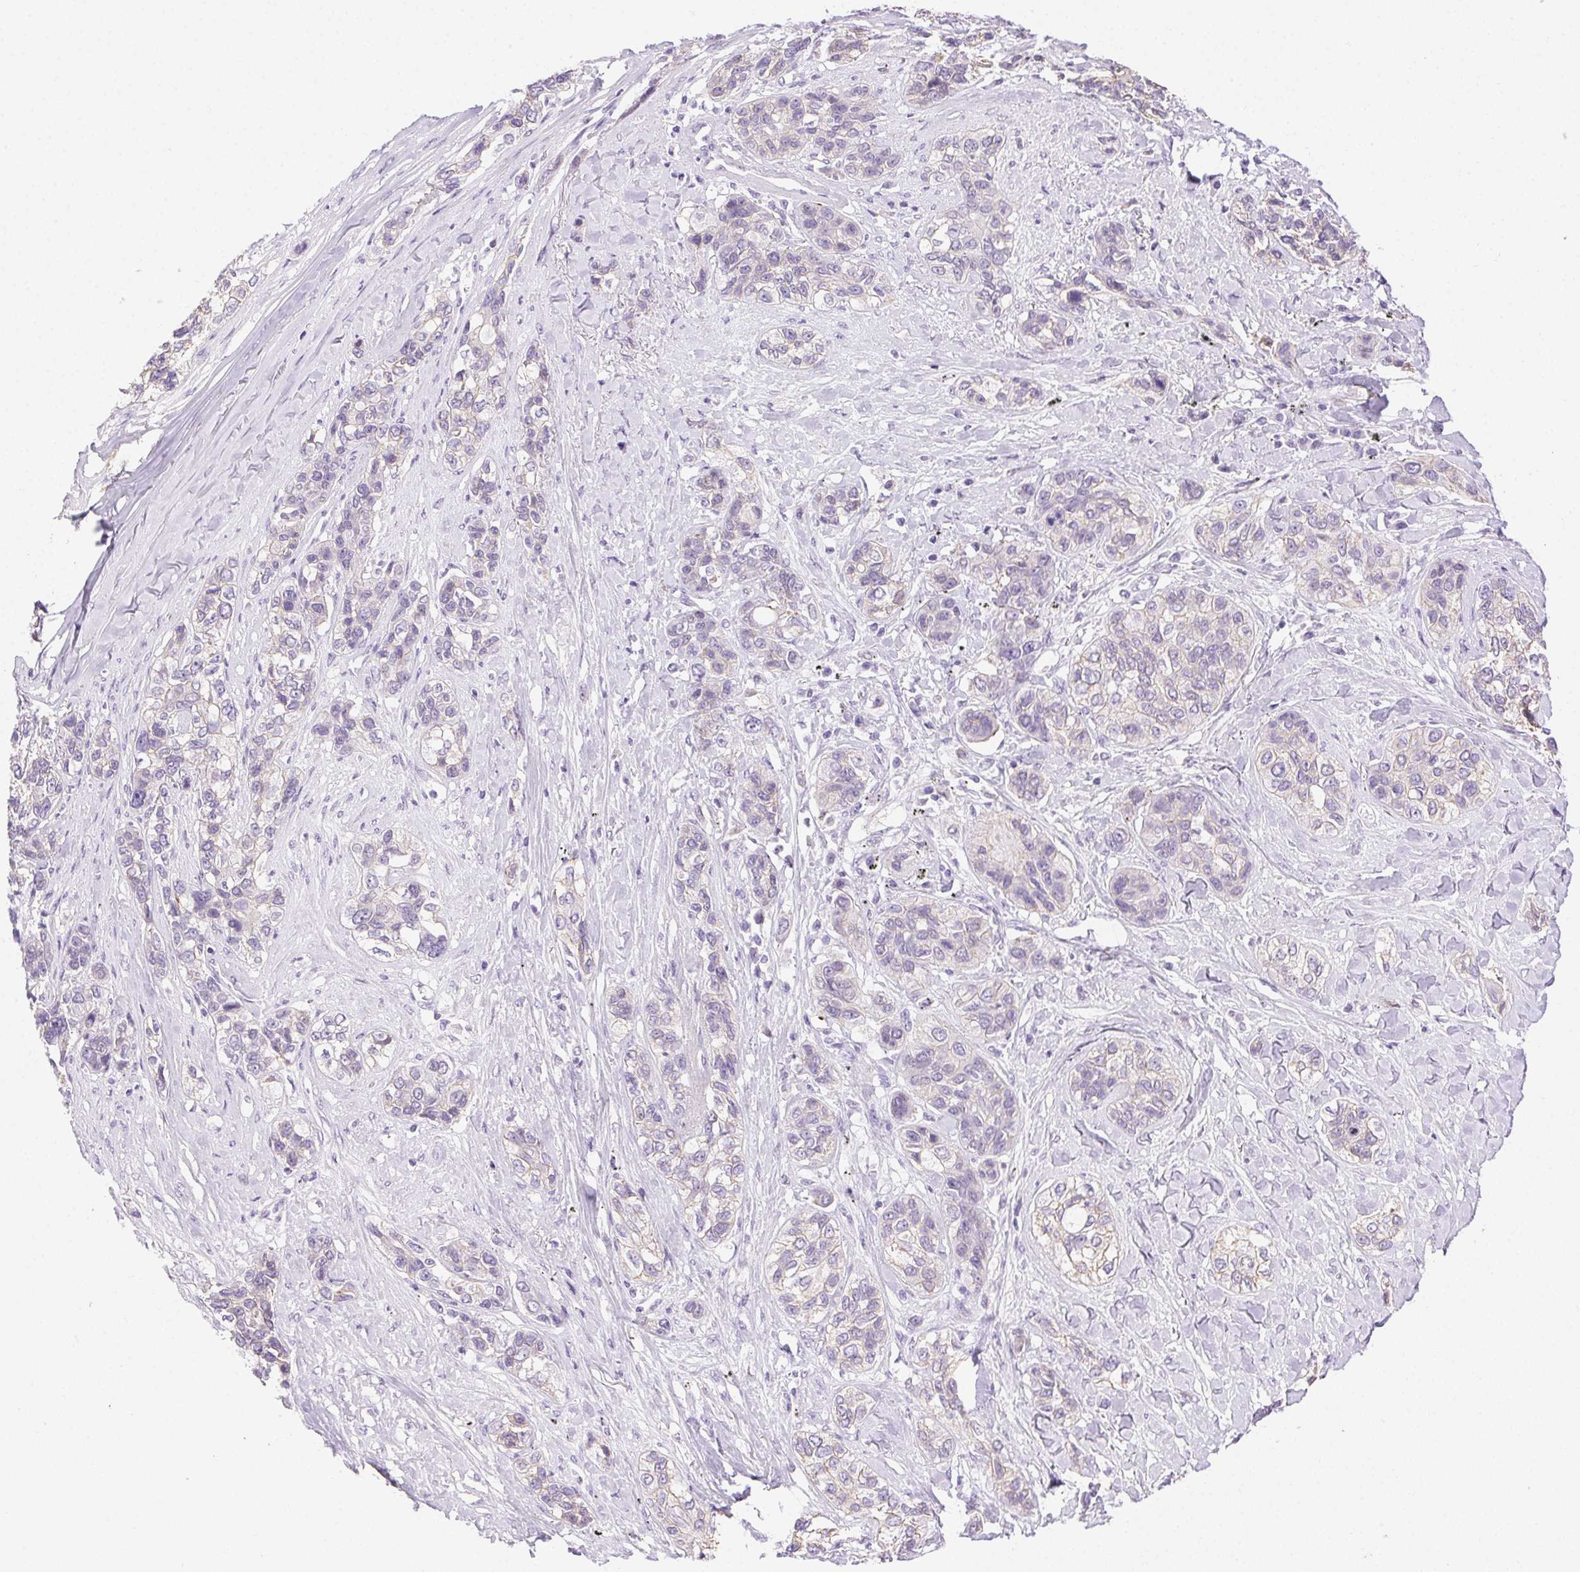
{"staining": {"intensity": "negative", "quantity": "none", "location": "none"}, "tissue": "lung cancer", "cell_type": "Tumor cells", "image_type": "cancer", "snomed": [{"axis": "morphology", "description": "Squamous cell carcinoma, NOS"}, {"axis": "topography", "description": "Lung"}], "caption": "IHC photomicrograph of human lung cancer stained for a protein (brown), which displays no expression in tumor cells.", "gene": "CLDN10", "patient": {"sex": "female", "age": 70}}